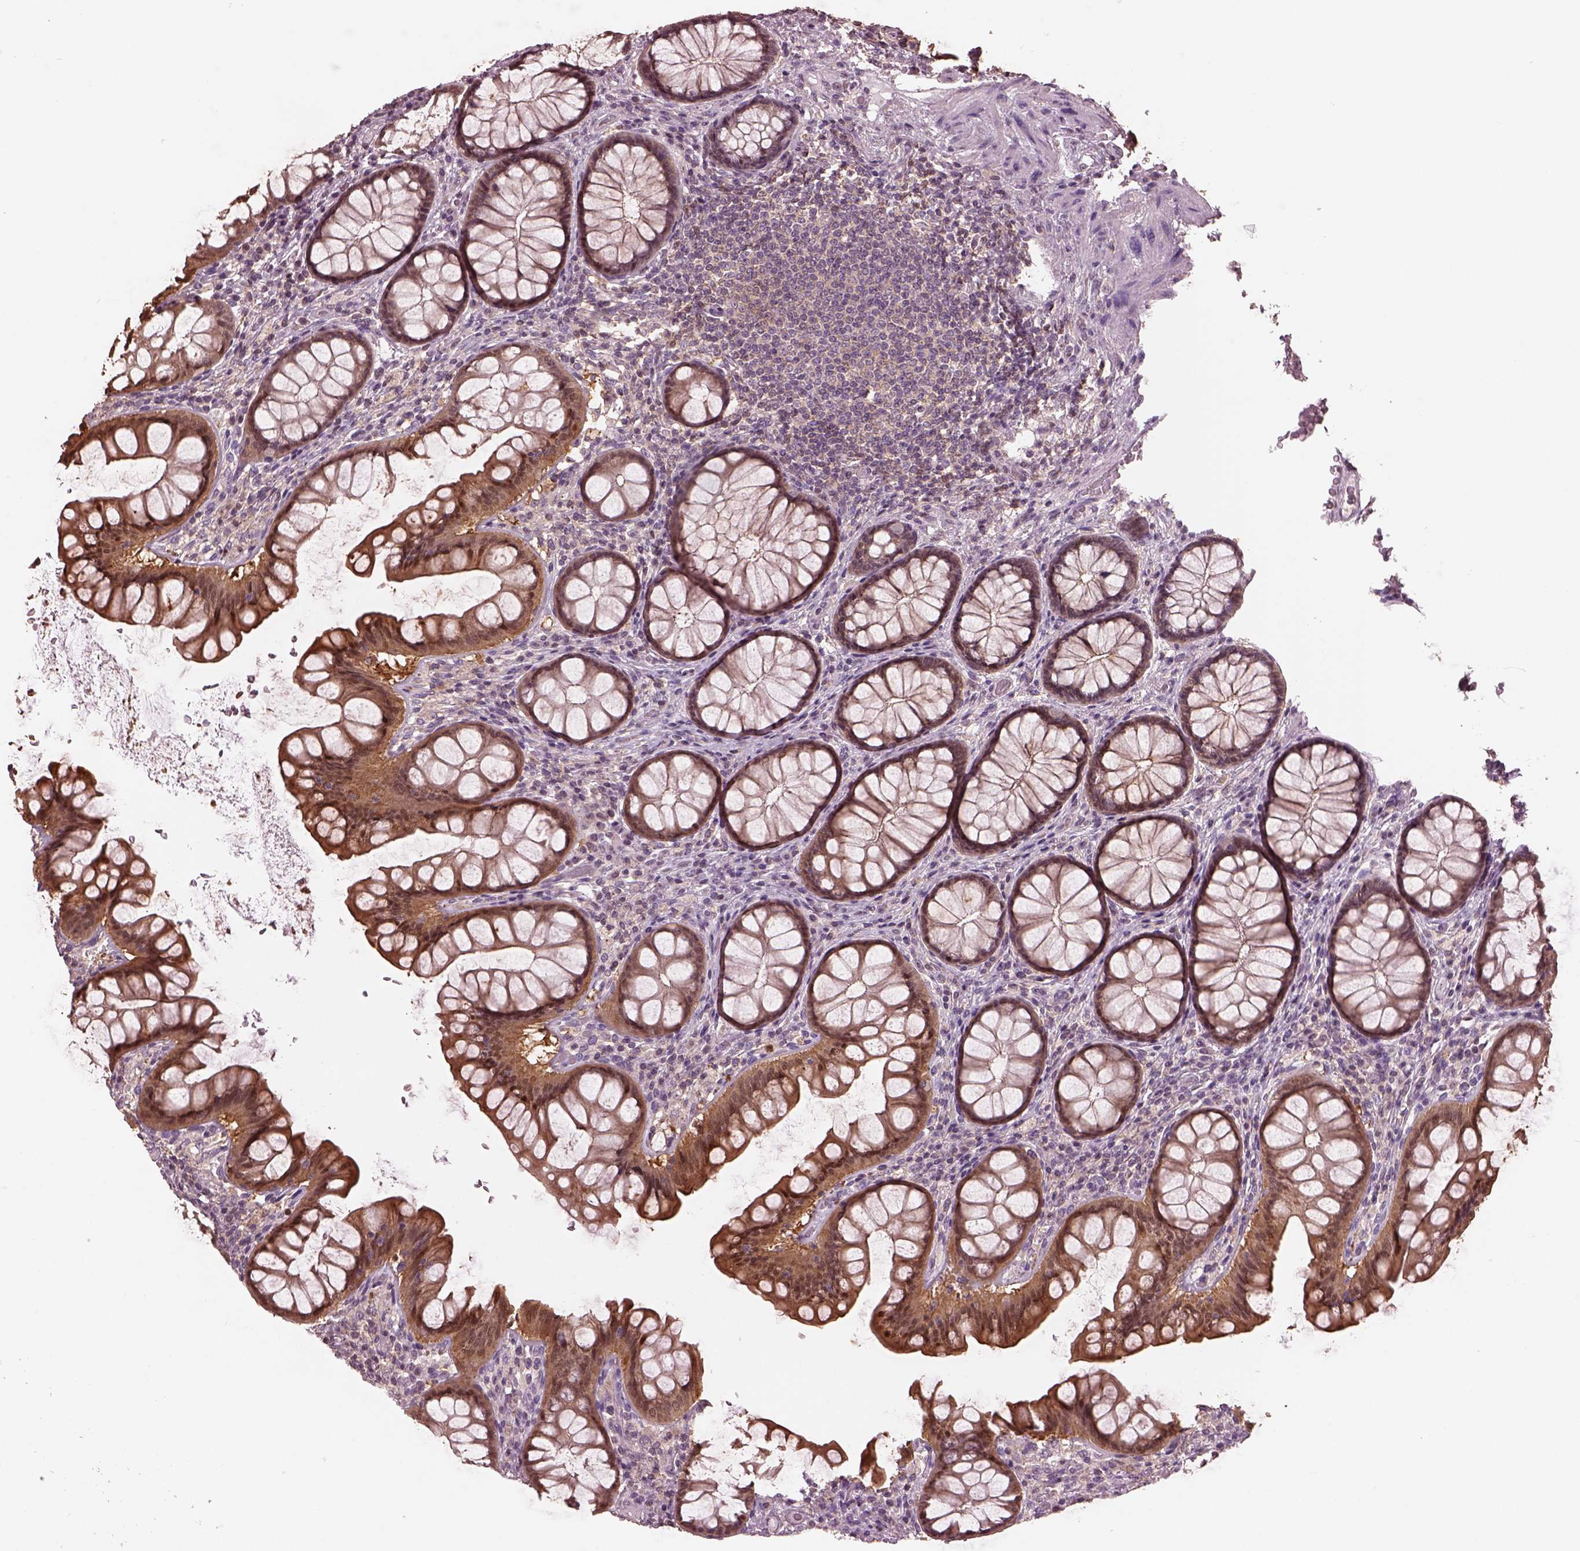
{"staining": {"intensity": "negative", "quantity": "none", "location": "none"}, "tissue": "colon", "cell_type": "Endothelial cells", "image_type": "normal", "snomed": [{"axis": "morphology", "description": "Normal tissue, NOS"}, {"axis": "topography", "description": "Colon"}], "caption": "Endothelial cells show no significant positivity in benign colon.", "gene": "SRI", "patient": {"sex": "female", "age": 65}}